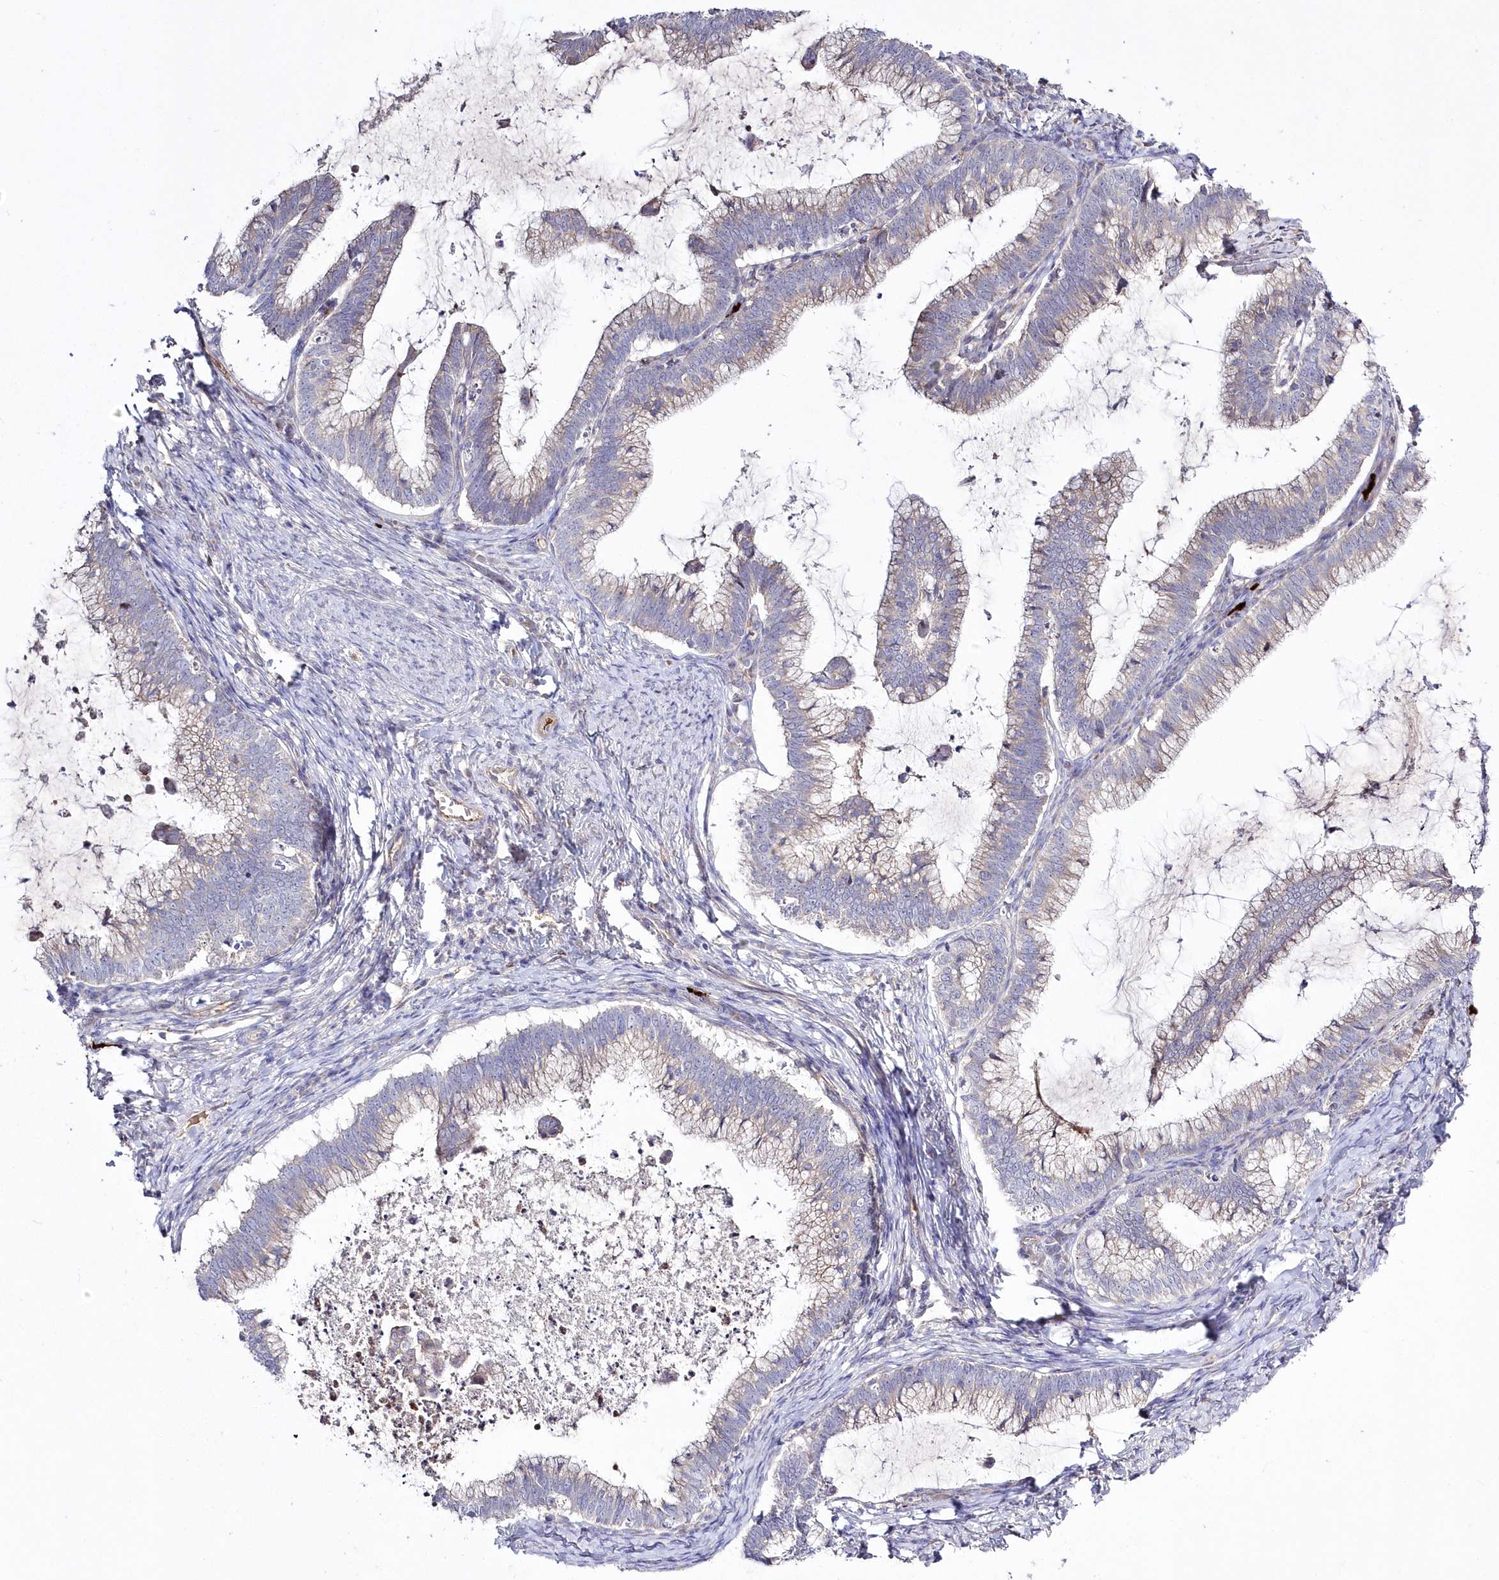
{"staining": {"intensity": "moderate", "quantity": "<25%", "location": "cytoplasmic/membranous"}, "tissue": "cervical cancer", "cell_type": "Tumor cells", "image_type": "cancer", "snomed": [{"axis": "morphology", "description": "Adenocarcinoma, NOS"}, {"axis": "topography", "description": "Cervix"}], "caption": "An IHC photomicrograph of tumor tissue is shown. Protein staining in brown shows moderate cytoplasmic/membranous positivity in cervical adenocarcinoma within tumor cells.", "gene": "WBP1L", "patient": {"sex": "female", "age": 36}}